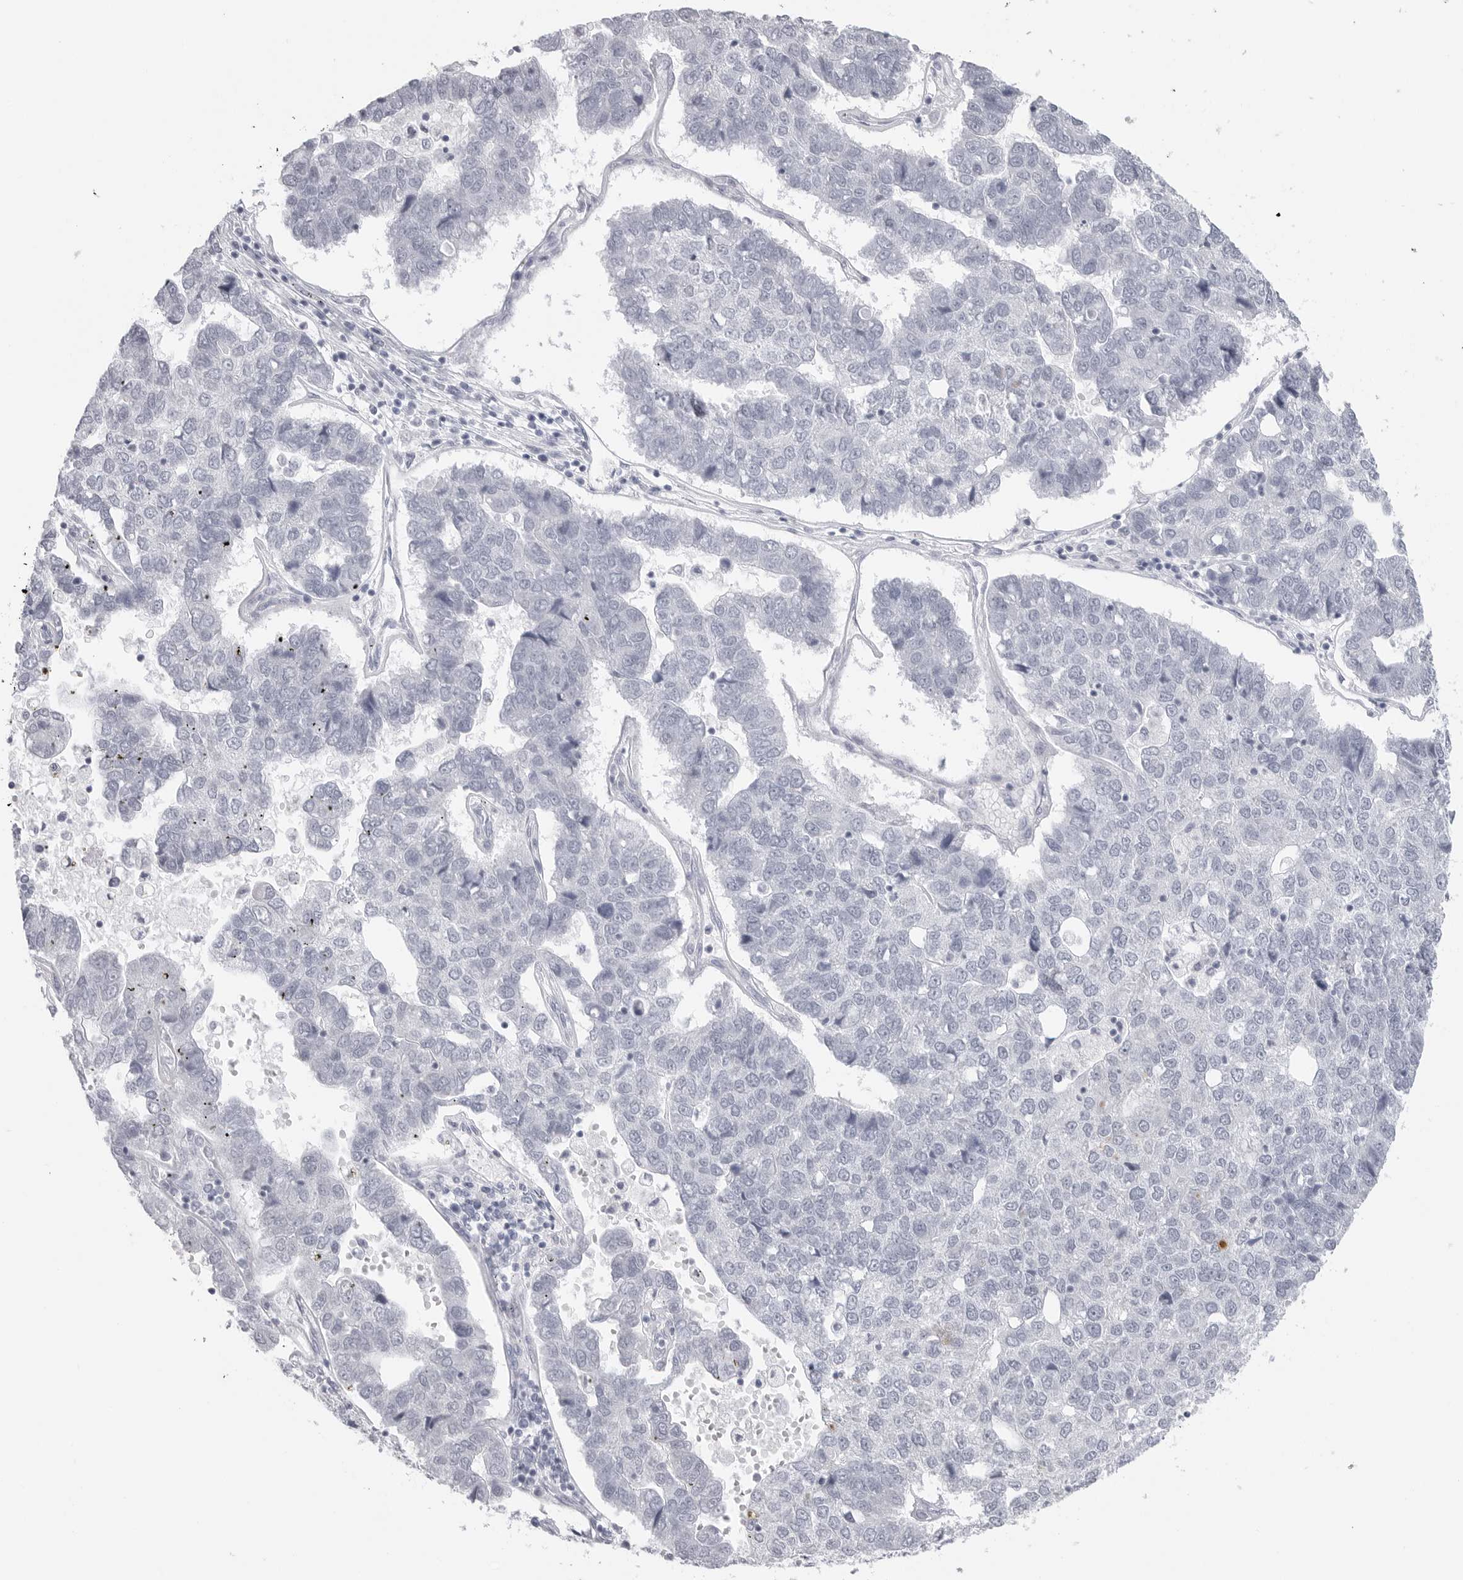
{"staining": {"intensity": "negative", "quantity": "none", "location": "none"}, "tissue": "pancreatic cancer", "cell_type": "Tumor cells", "image_type": "cancer", "snomed": [{"axis": "morphology", "description": "Adenocarcinoma, NOS"}, {"axis": "topography", "description": "Pancreas"}], "caption": "IHC micrograph of adenocarcinoma (pancreatic) stained for a protein (brown), which shows no expression in tumor cells.", "gene": "PGA3", "patient": {"sex": "female", "age": 61}}